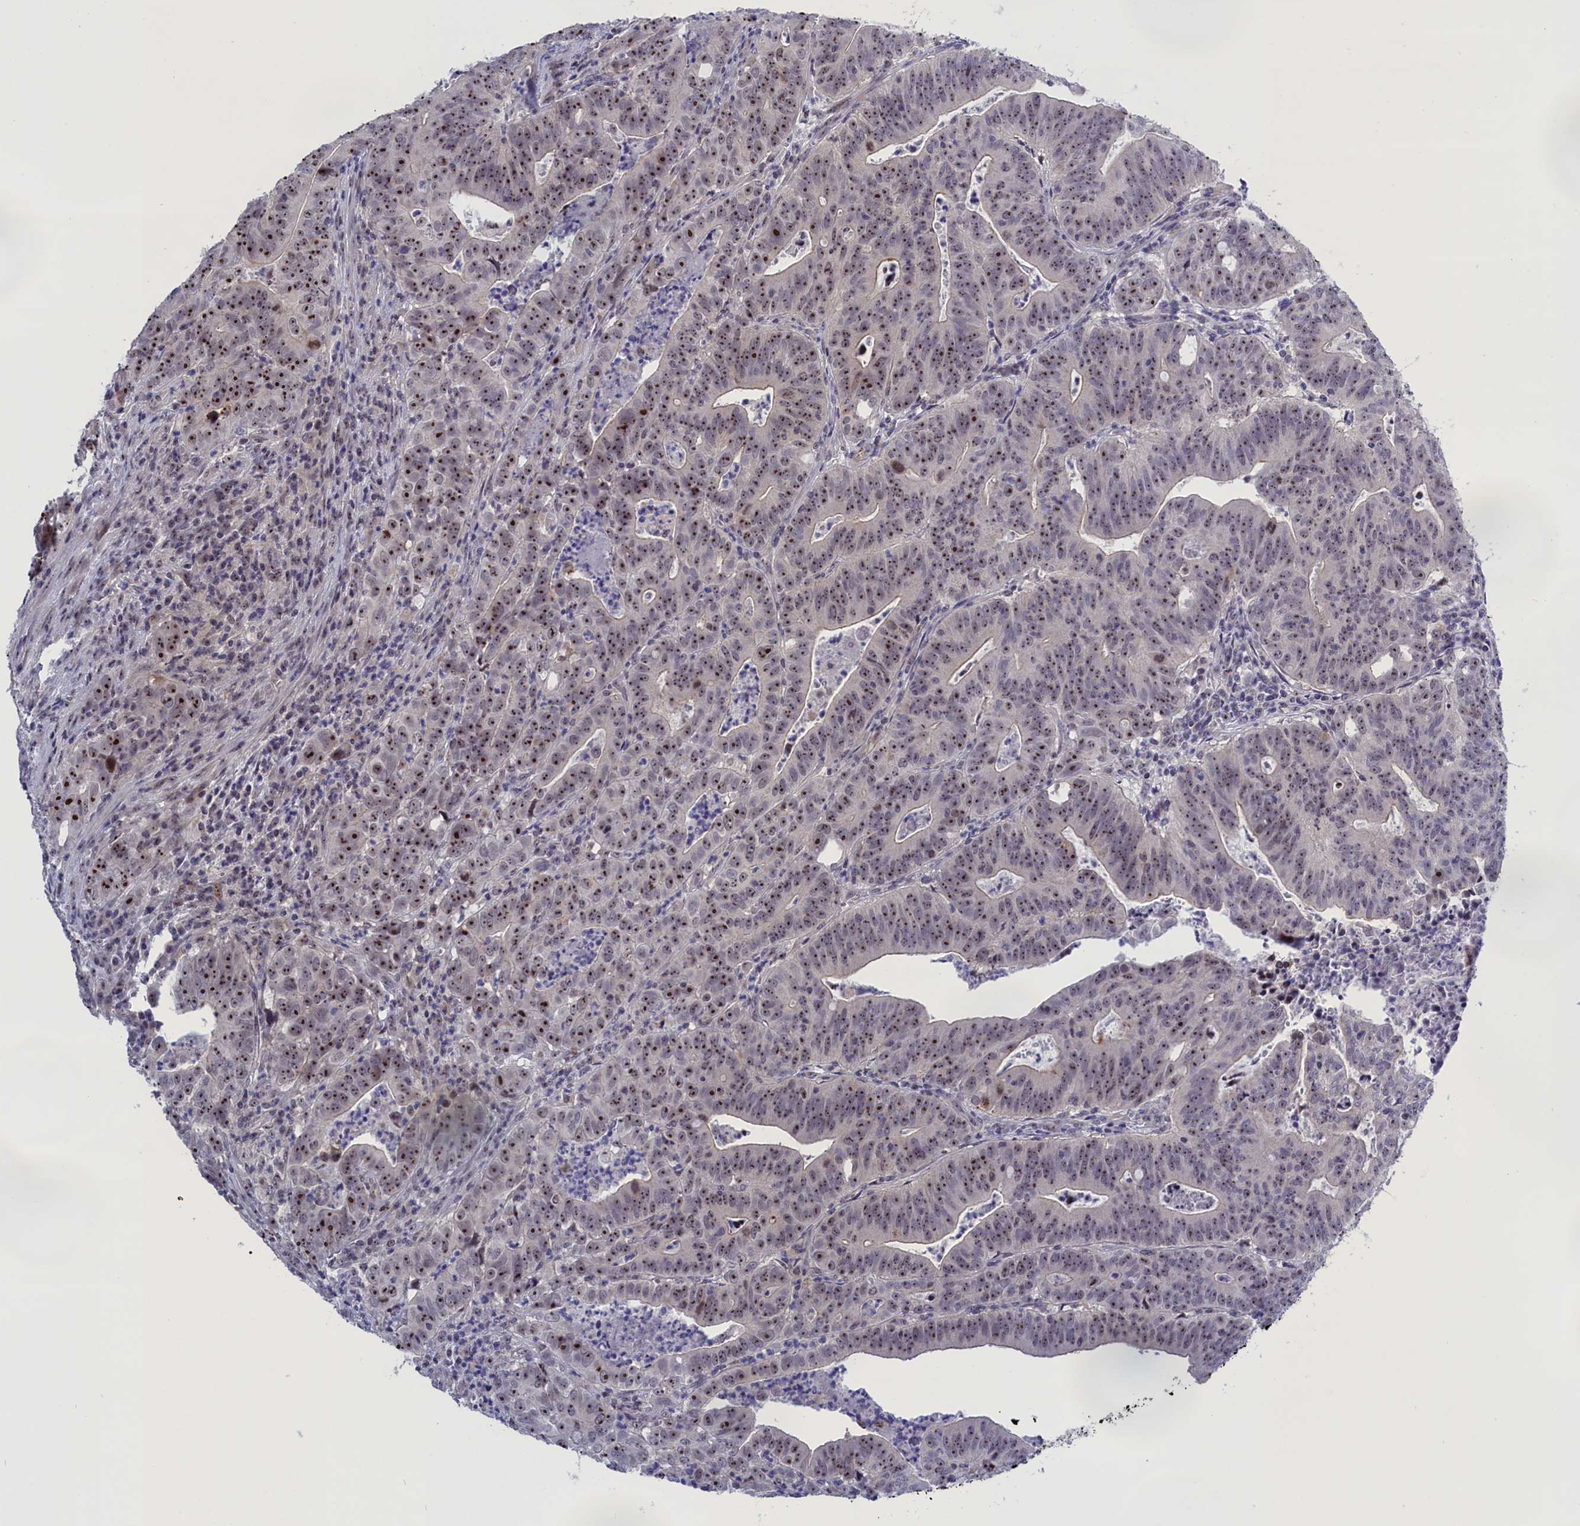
{"staining": {"intensity": "moderate", "quantity": ">75%", "location": "nuclear"}, "tissue": "colorectal cancer", "cell_type": "Tumor cells", "image_type": "cancer", "snomed": [{"axis": "morphology", "description": "Adenocarcinoma, NOS"}, {"axis": "topography", "description": "Rectum"}], "caption": "Colorectal cancer (adenocarcinoma) stained with a protein marker exhibits moderate staining in tumor cells.", "gene": "PPAN", "patient": {"sex": "male", "age": 69}}